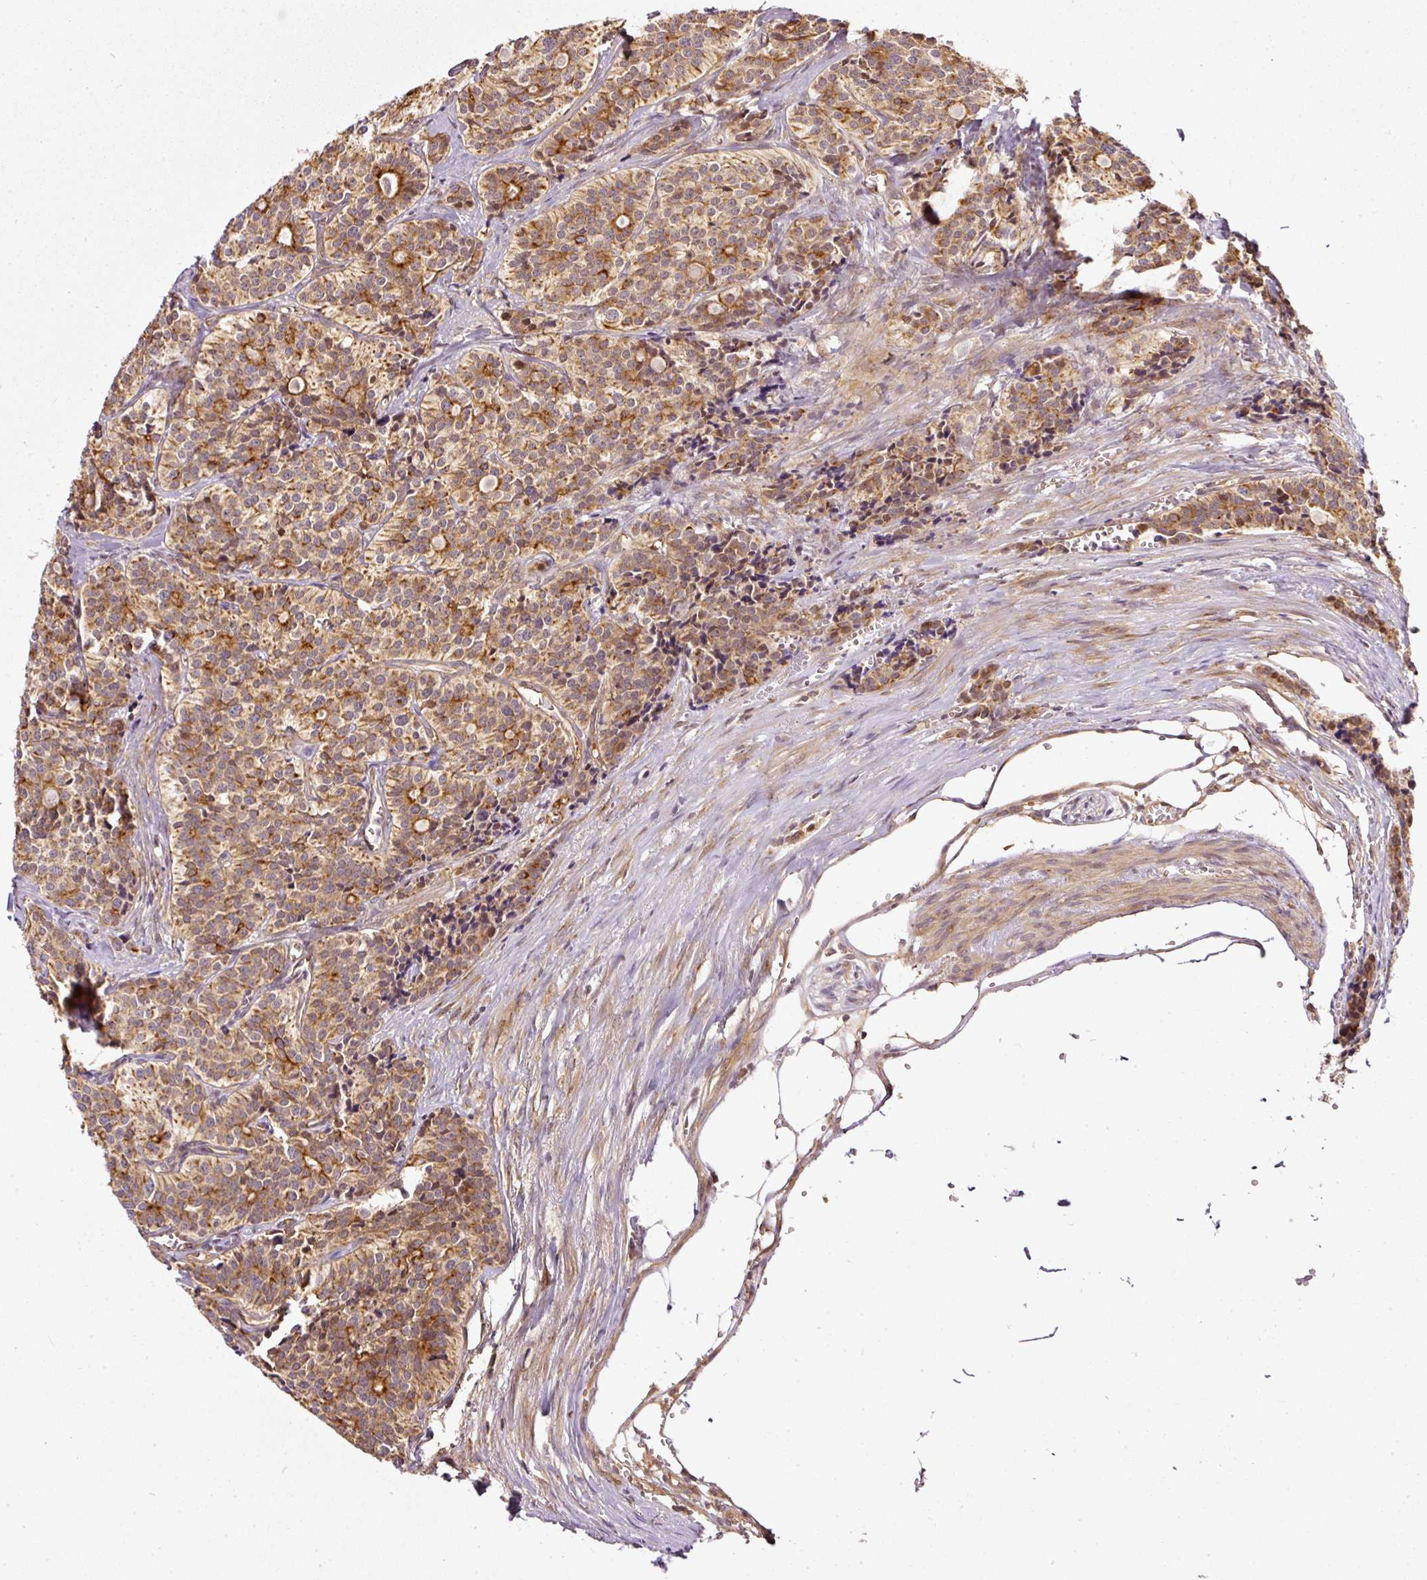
{"staining": {"intensity": "moderate", "quantity": ">75%", "location": "cytoplasmic/membranous"}, "tissue": "carcinoid", "cell_type": "Tumor cells", "image_type": "cancer", "snomed": [{"axis": "morphology", "description": "Carcinoid, malignant, NOS"}, {"axis": "topography", "description": "Small intestine"}], "caption": "Human carcinoid (malignant) stained with a protein marker reveals moderate staining in tumor cells.", "gene": "MIF4GD", "patient": {"sex": "male", "age": 63}}